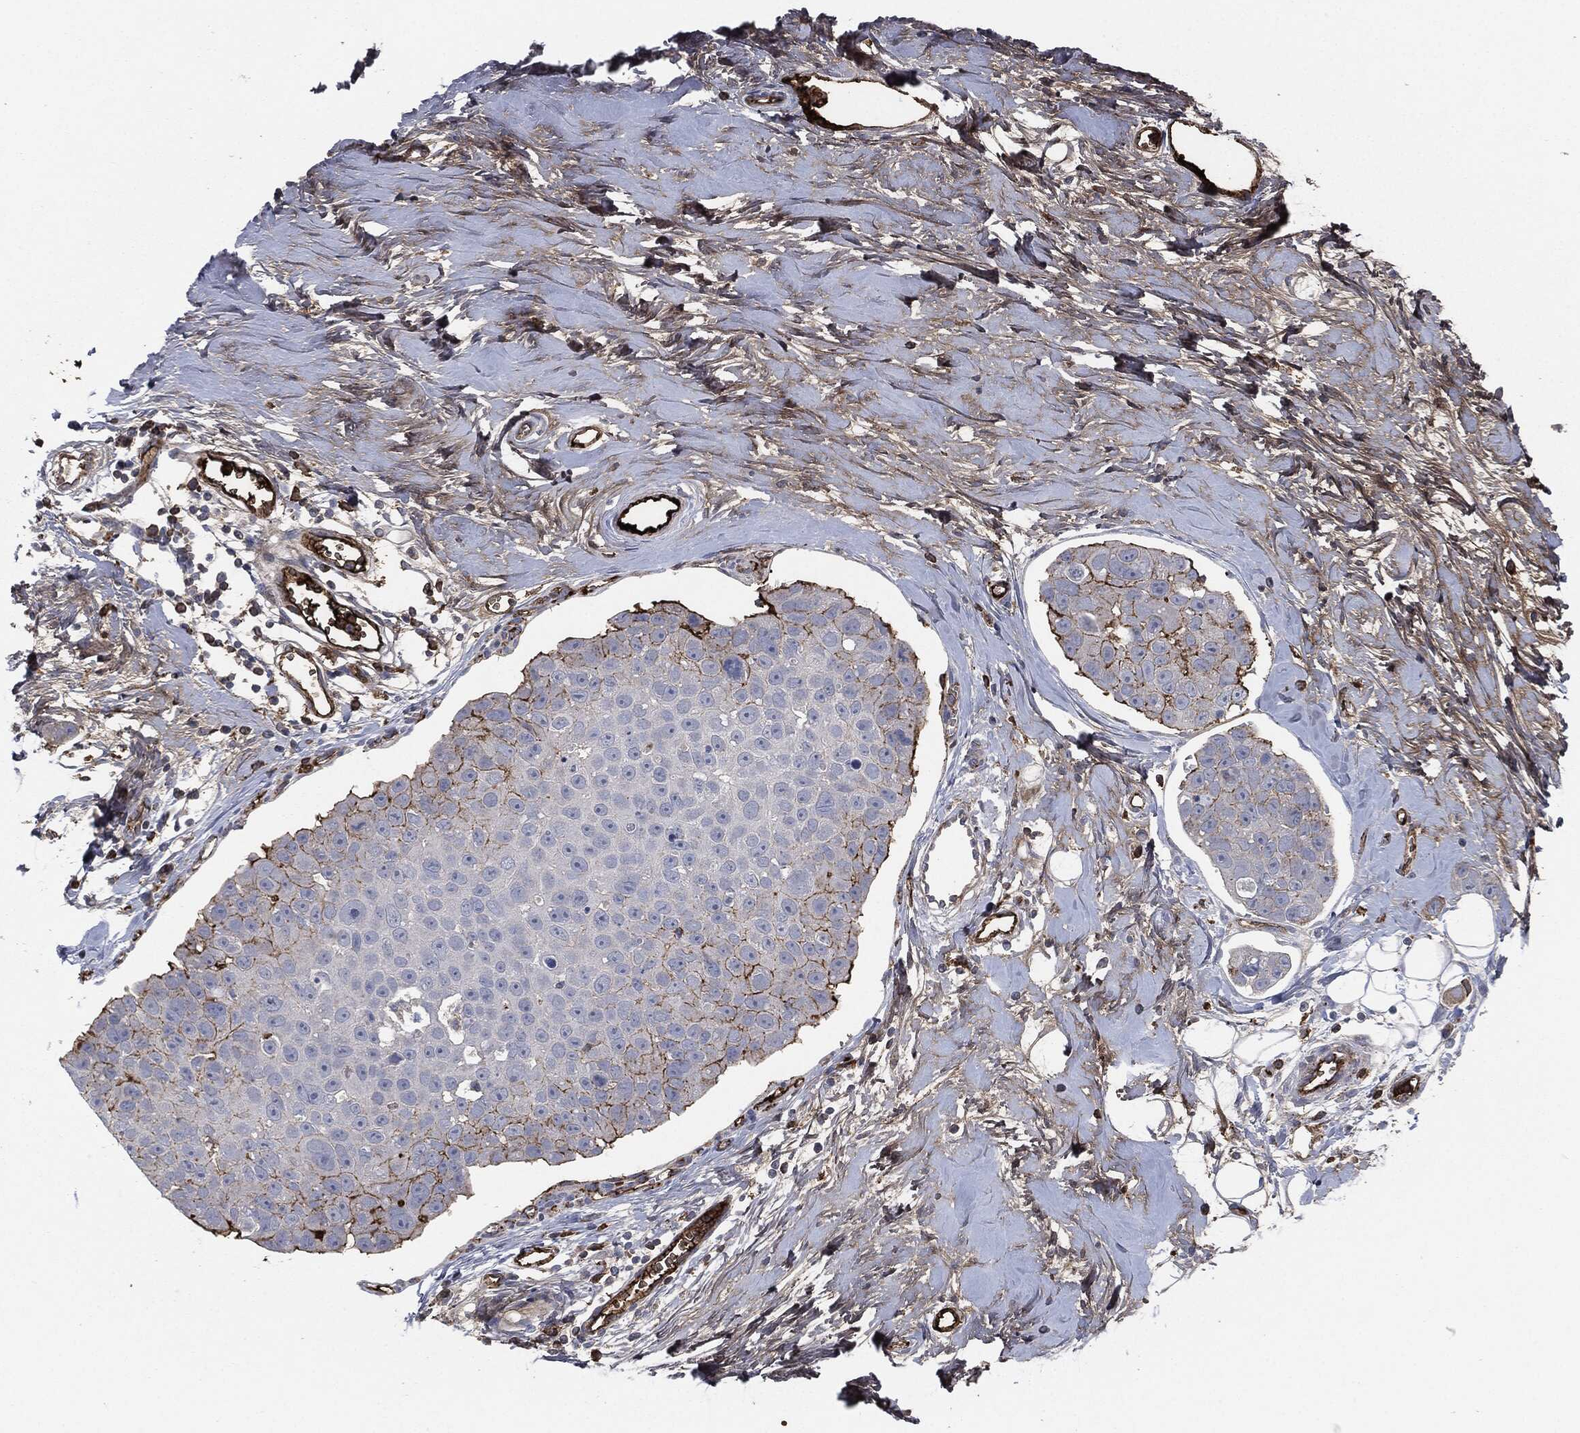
{"staining": {"intensity": "strong", "quantity": "<25%", "location": "cytoplasmic/membranous"}, "tissue": "breast cancer", "cell_type": "Tumor cells", "image_type": "cancer", "snomed": [{"axis": "morphology", "description": "Duct carcinoma"}, {"axis": "topography", "description": "Breast"}], "caption": "IHC of breast invasive ductal carcinoma reveals medium levels of strong cytoplasmic/membranous staining in about <25% of tumor cells. Using DAB (brown) and hematoxylin (blue) stains, captured at high magnification using brightfield microscopy.", "gene": "APOB", "patient": {"sex": "female", "age": 35}}